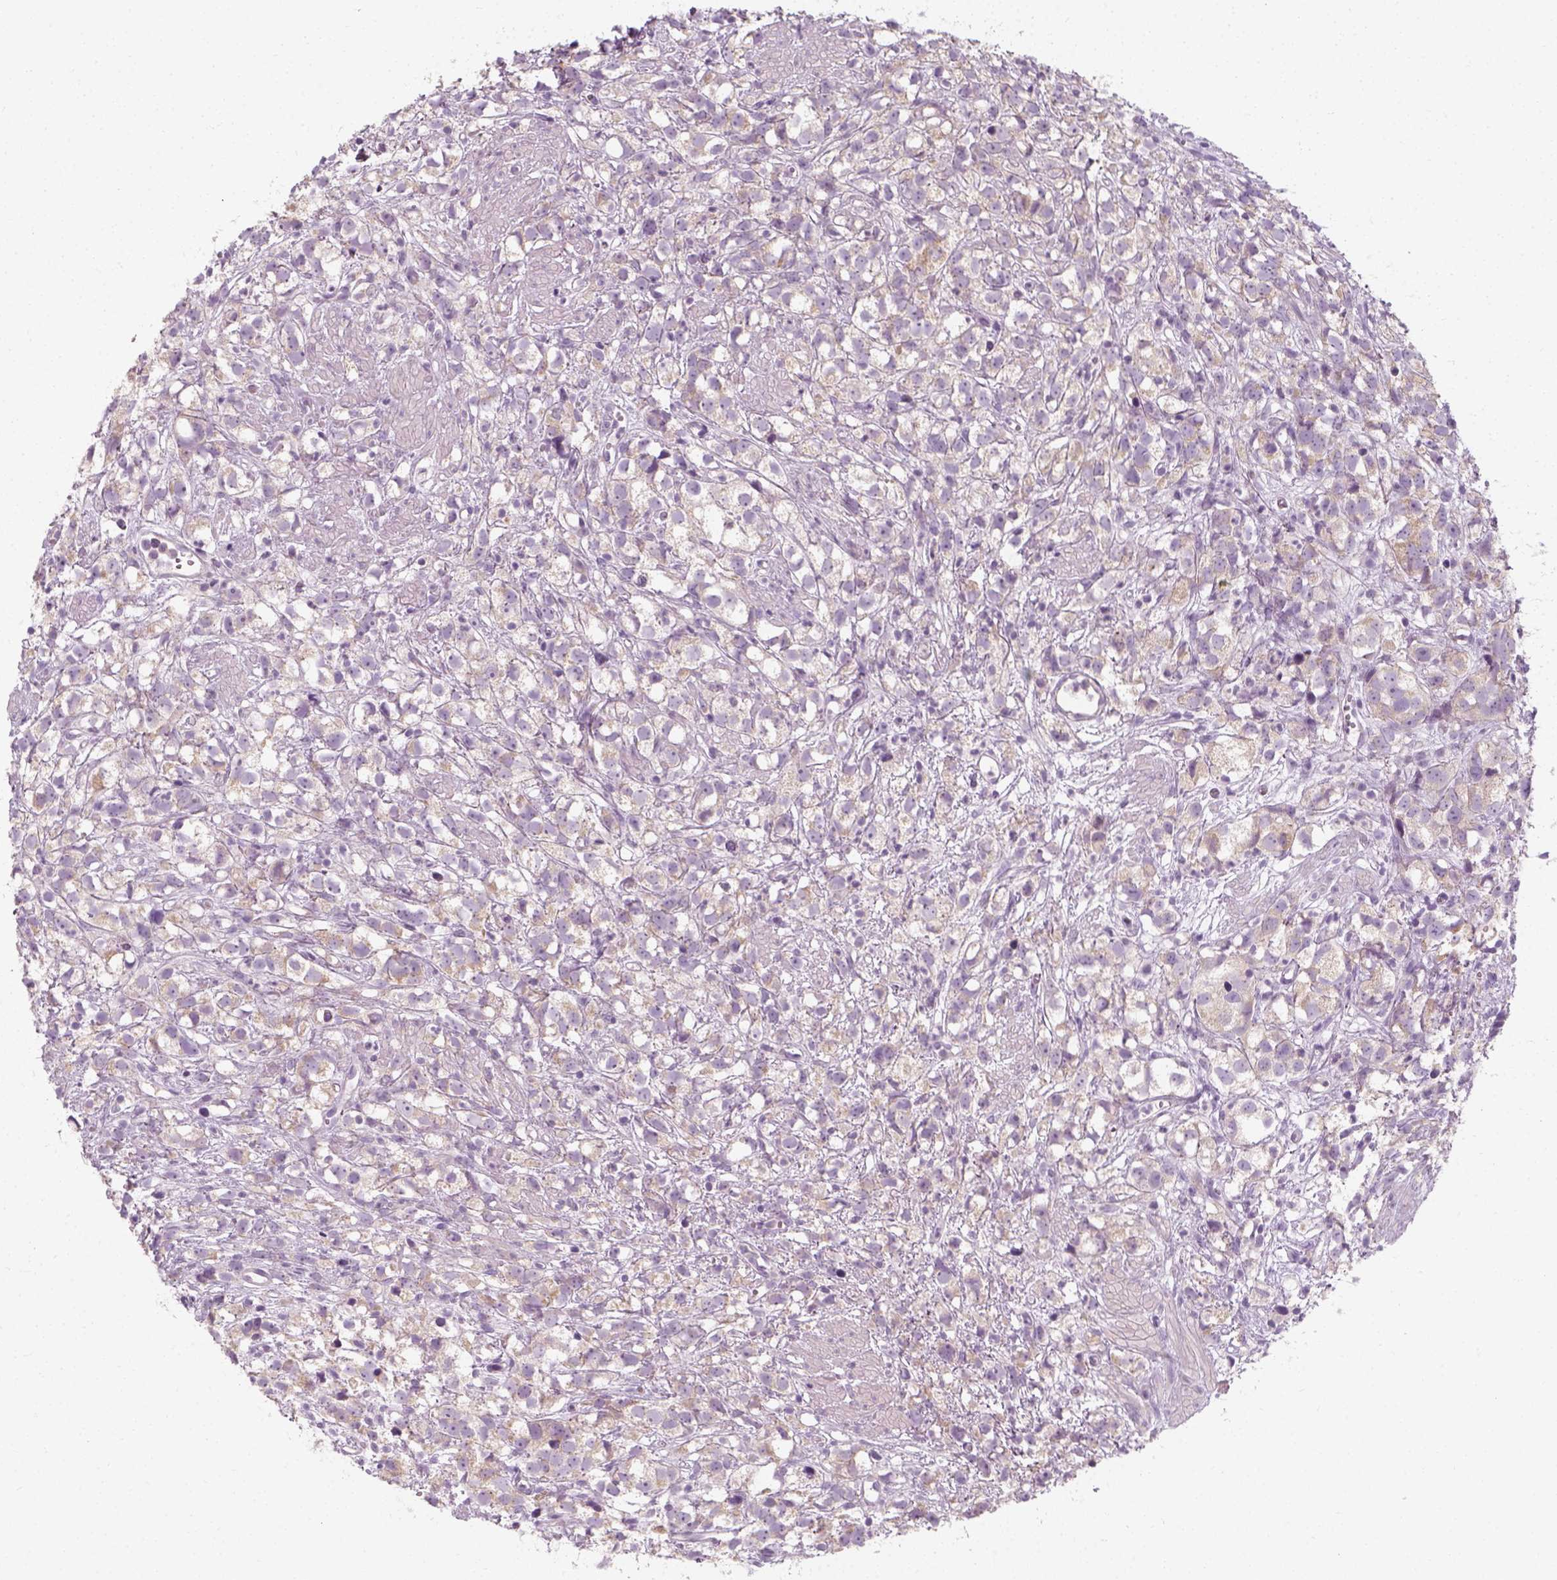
{"staining": {"intensity": "weak", "quantity": "<25%", "location": "cytoplasmic/membranous"}, "tissue": "prostate cancer", "cell_type": "Tumor cells", "image_type": "cancer", "snomed": [{"axis": "morphology", "description": "Adenocarcinoma, High grade"}, {"axis": "topography", "description": "Prostate"}], "caption": "Tumor cells show no significant staining in prostate adenocarcinoma (high-grade).", "gene": "PRAME", "patient": {"sex": "male", "age": 68}}